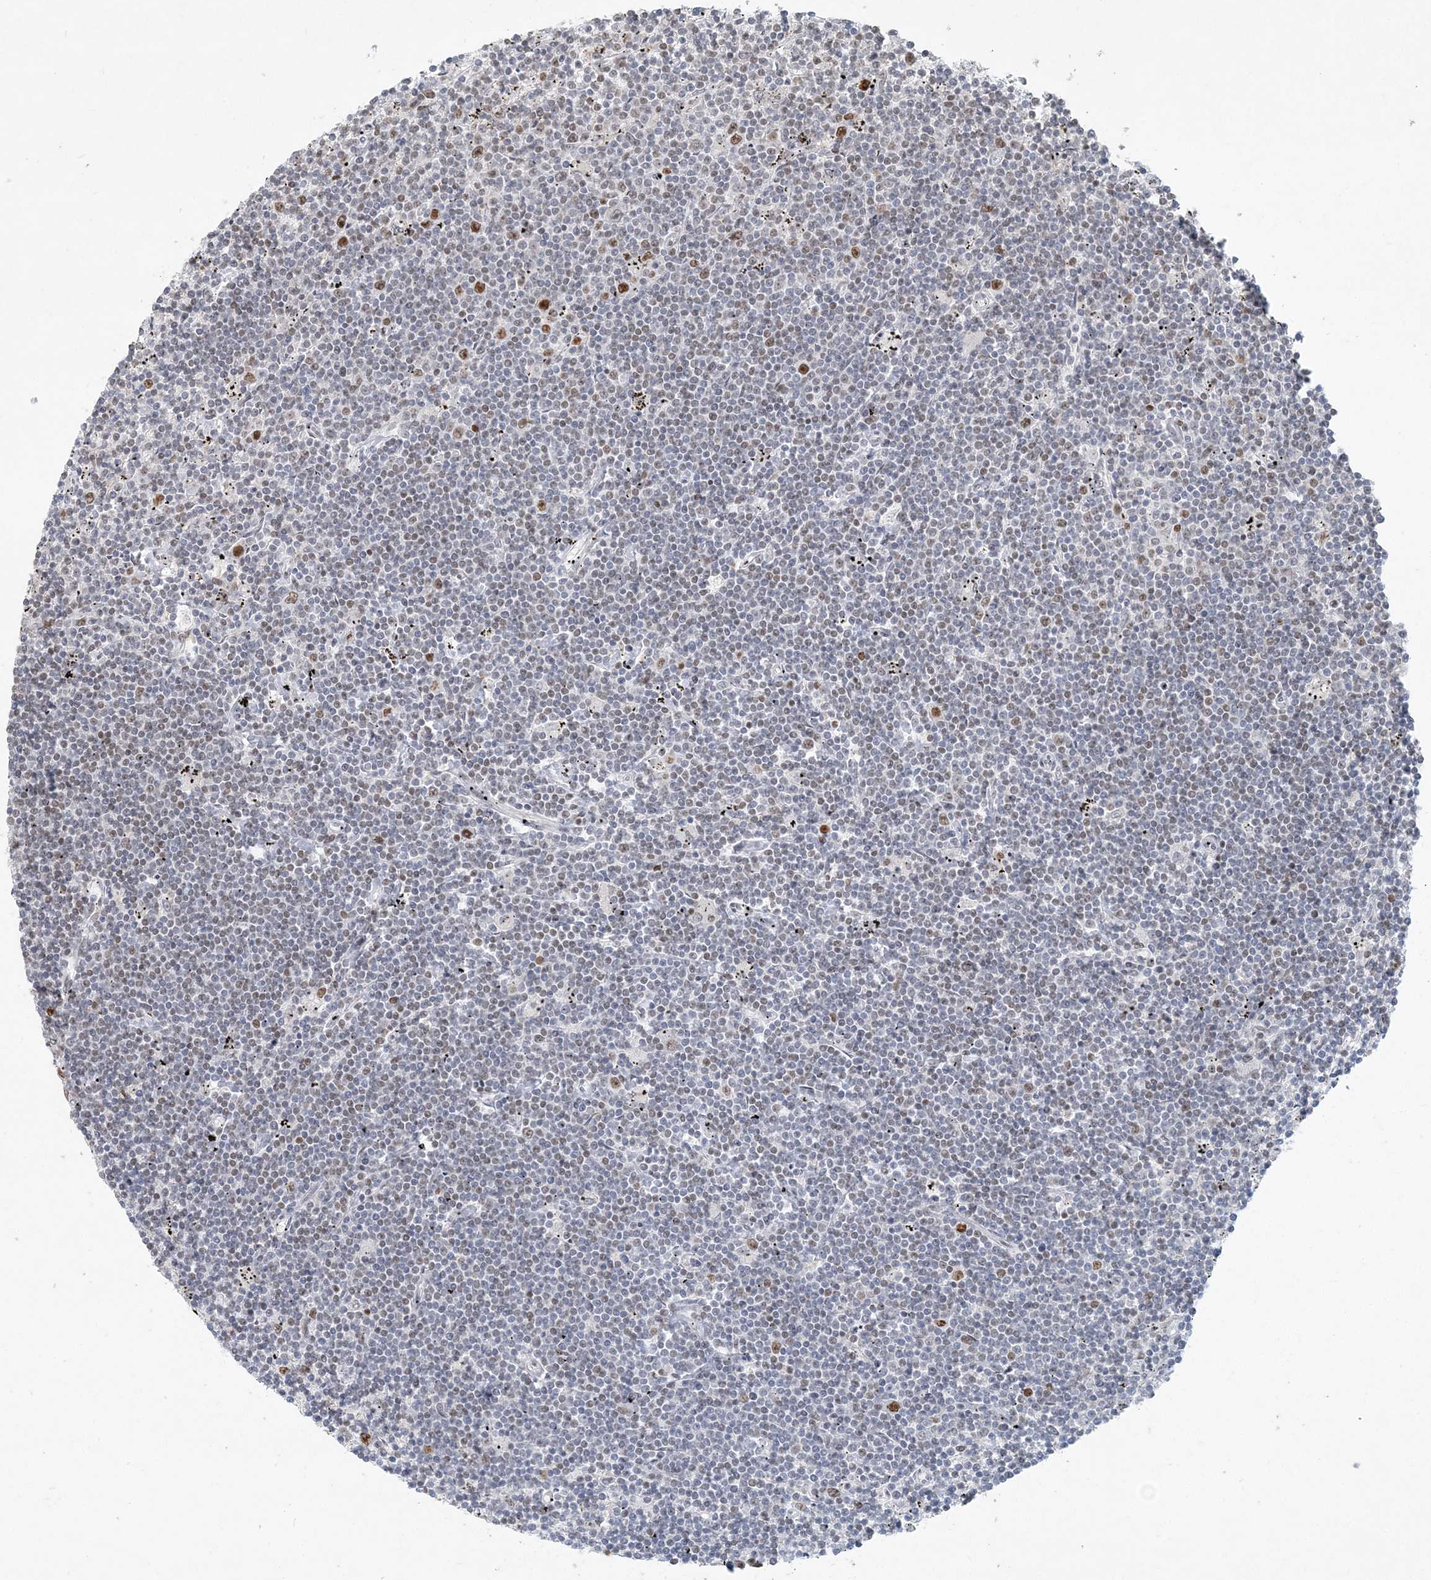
{"staining": {"intensity": "negative", "quantity": "none", "location": "none"}, "tissue": "lymphoma", "cell_type": "Tumor cells", "image_type": "cancer", "snomed": [{"axis": "morphology", "description": "Malignant lymphoma, non-Hodgkin's type, Low grade"}, {"axis": "topography", "description": "Spleen"}], "caption": "Immunohistochemistry micrograph of neoplastic tissue: human low-grade malignant lymphoma, non-Hodgkin's type stained with DAB displays no significant protein staining in tumor cells.", "gene": "BAZ1B", "patient": {"sex": "male", "age": 76}}